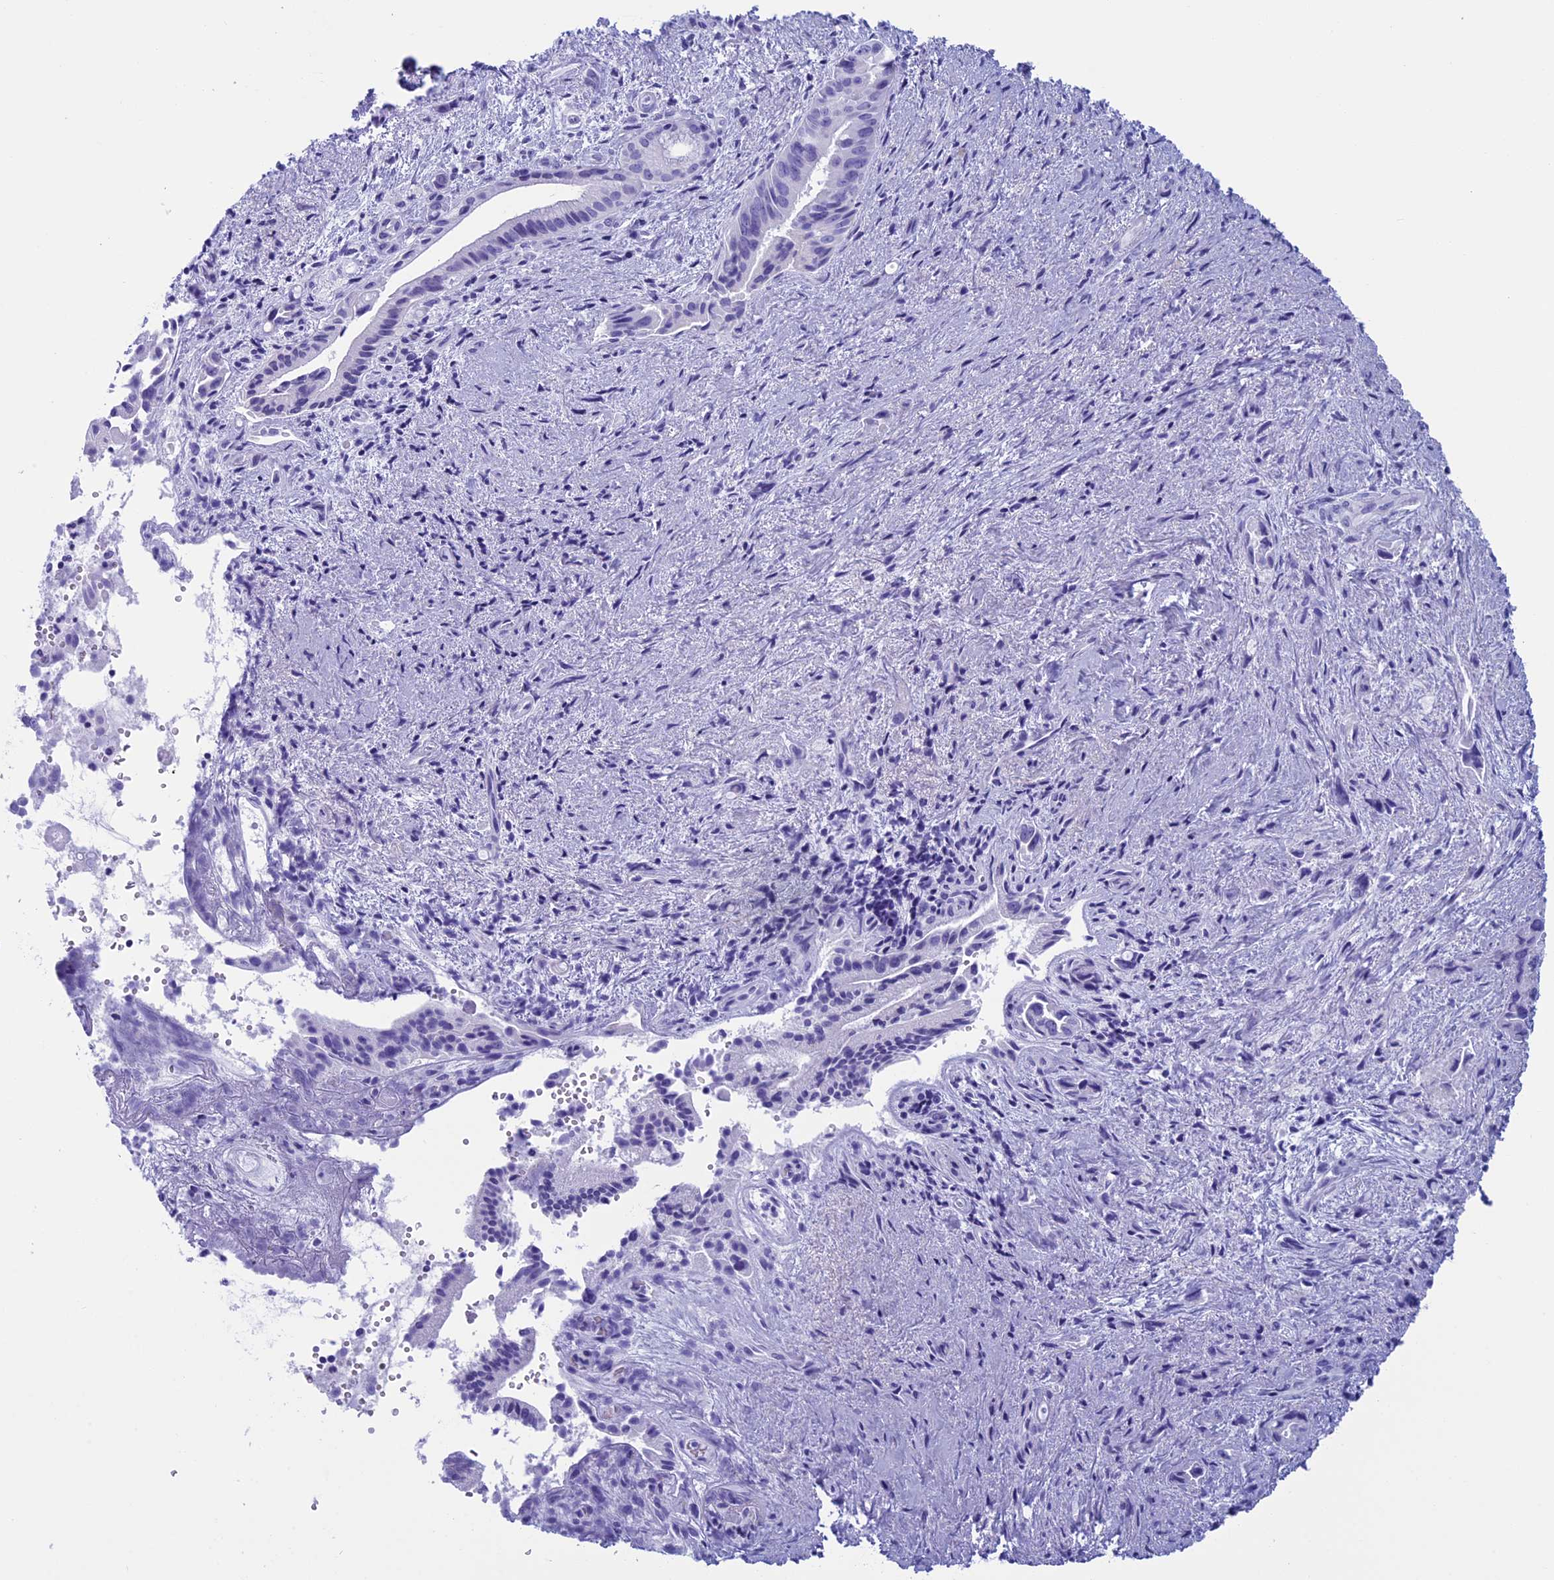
{"staining": {"intensity": "negative", "quantity": "none", "location": "none"}, "tissue": "pancreatic cancer", "cell_type": "Tumor cells", "image_type": "cancer", "snomed": [{"axis": "morphology", "description": "Adenocarcinoma, NOS"}, {"axis": "topography", "description": "Pancreas"}], "caption": "Immunohistochemical staining of human pancreatic cancer (adenocarcinoma) shows no significant positivity in tumor cells. (Stains: DAB immunohistochemistry (IHC) with hematoxylin counter stain, Microscopy: brightfield microscopy at high magnification).", "gene": "FAM169A", "patient": {"sex": "female", "age": 77}}